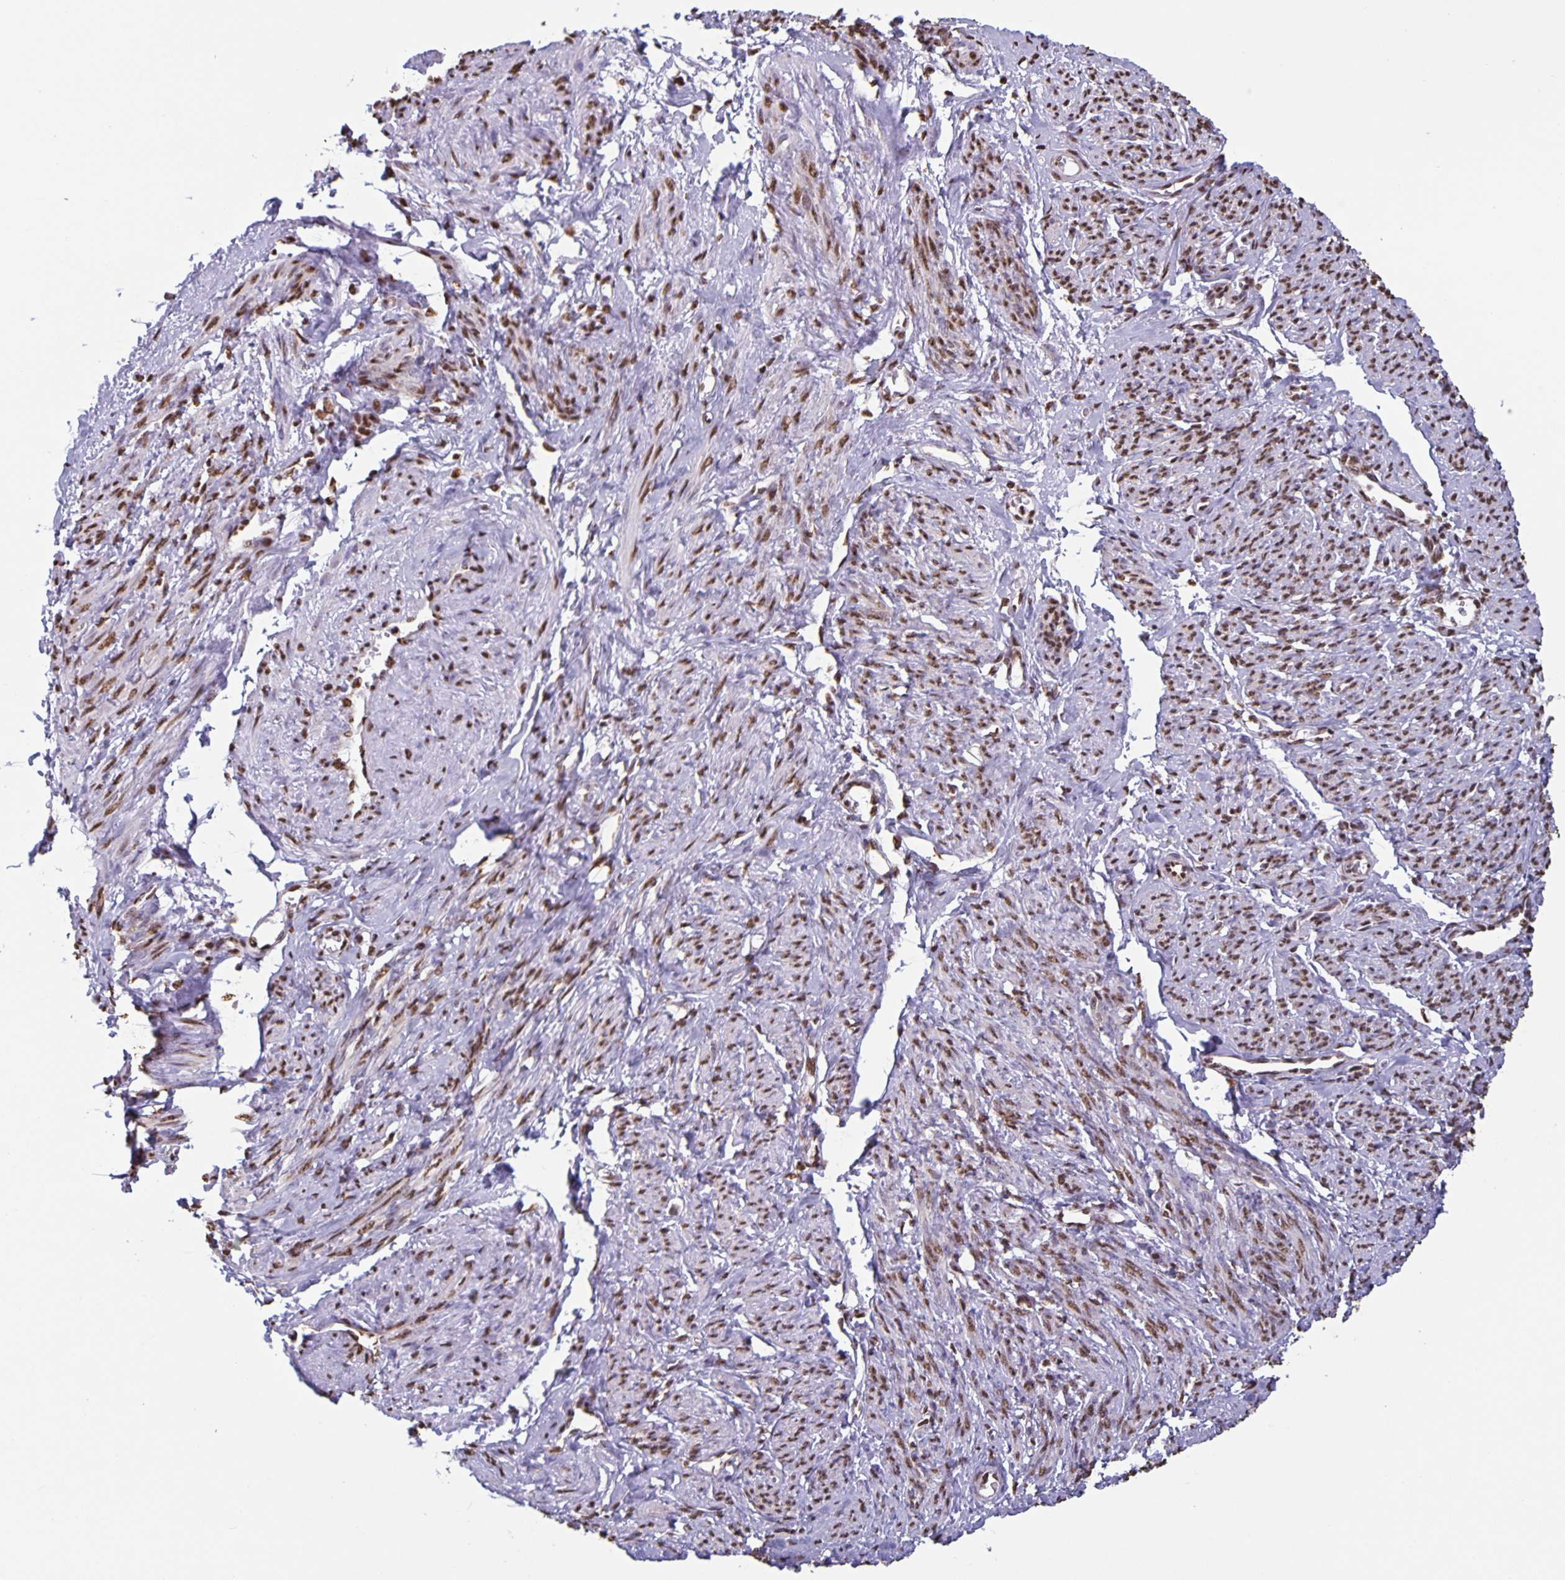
{"staining": {"intensity": "strong", "quantity": ">75%", "location": "nuclear"}, "tissue": "smooth muscle", "cell_type": "Smooth muscle cells", "image_type": "normal", "snomed": [{"axis": "morphology", "description": "Normal tissue, NOS"}, {"axis": "topography", "description": "Smooth muscle"}], "caption": "A high-resolution histopathology image shows immunohistochemistry staining of unremarkable smooth muscle, which displays strong nuclear staining in about >75% of smooth muscle cells.", "gene": "DUT", "patient": {"sex": "female", "age": 65}}